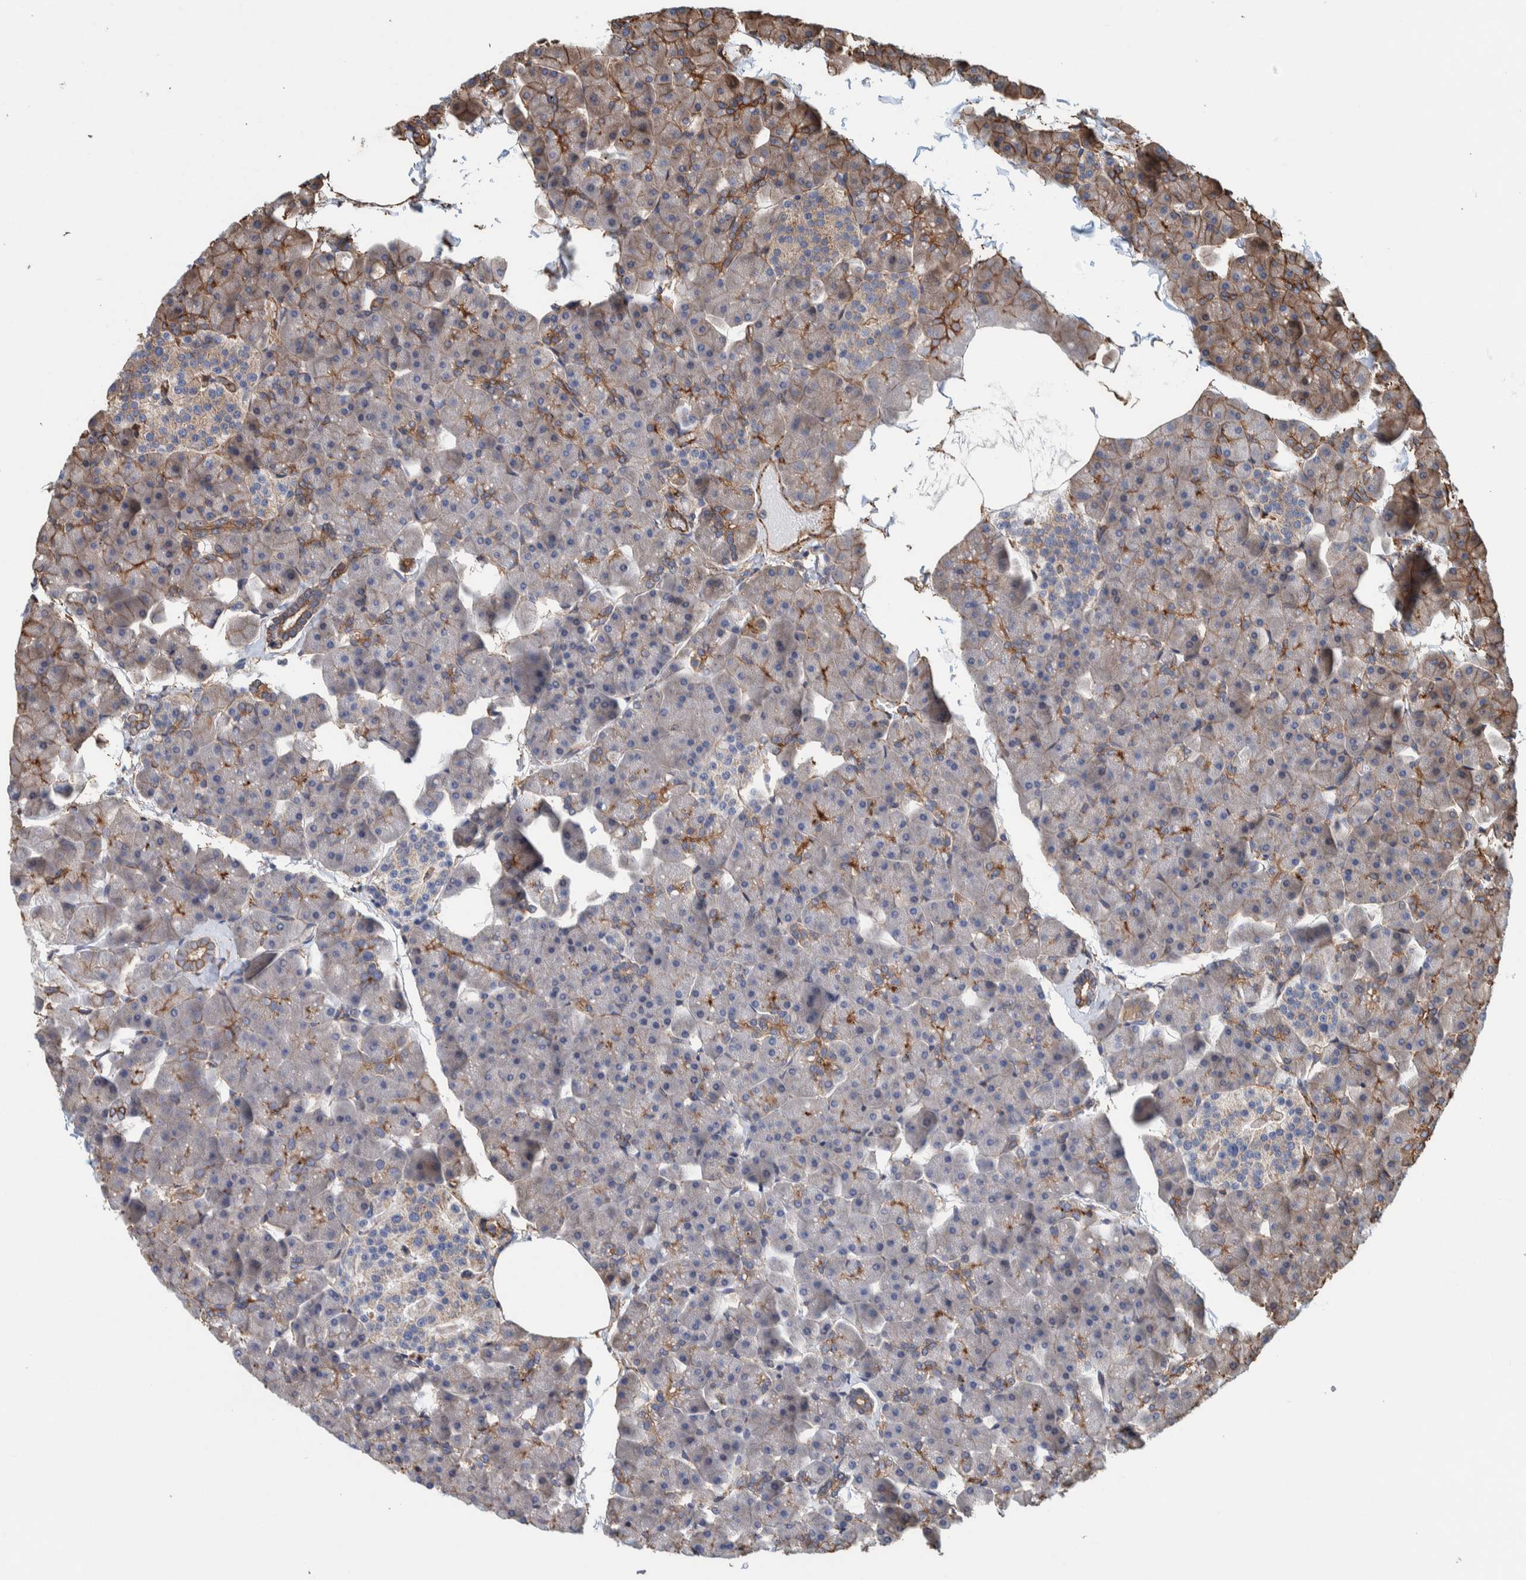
{"staining": {"intensity": "moderate", "quantity": "<25%", "location": "cytoplasmic/membranous"}, "tissue": "pancreas", "cell_type": "Exocrine glandular cells", "image_type": "normal", "snomed": [{"axis": "morphology", "description": "Normal tissue, NOS"}, {"axis": "topography", "description": "Pancreas"}], "caption": "Immunohistochemistry (IHC) image of normal human pancreas stained for a protein (brown), which displays low levels of moderate cytoplasmic/membranous expression in approximately <25% of exocrine glandular cells.", "gene": "PKD1L1", "patient": {"sex": "male", "age": 35}}